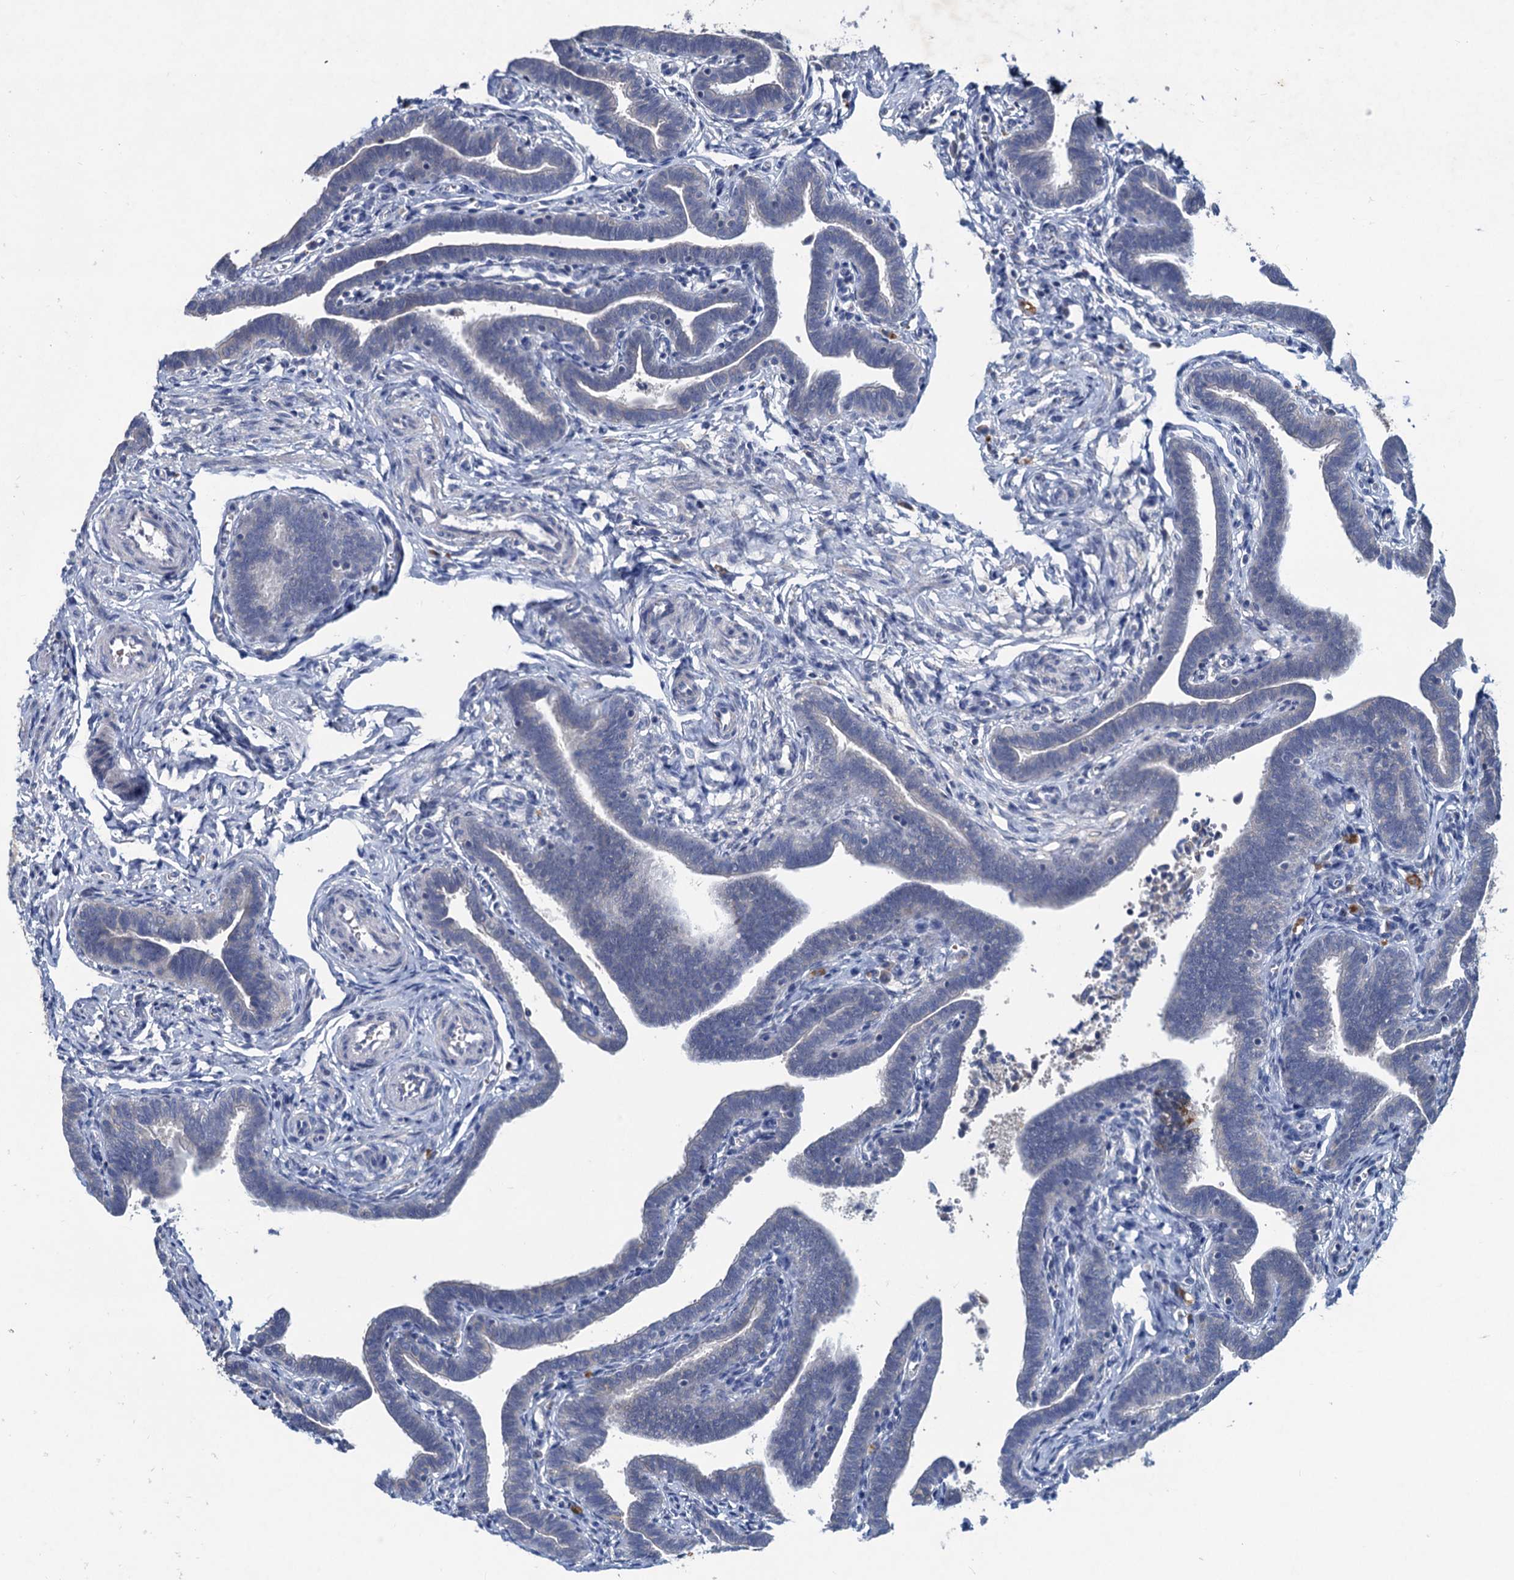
{"staining": {"intensity": "weak", "quantity": "<25%", "location": "cytoplasmic/membranous"}, "tissue": "fallopian tube", "cell_type": "Glandular cells", "image_type": "normal", "snomed": [{"axis": "morphology", "description": "Normal tissue, NOS"}, {"axis": "topography", "description": "Fallopian tube"}], "caption": "A high-resolution histopathology image shows IHC staining of unremarkable fallopian tube, which demonstrates no significant positivity in glandular cells.", "gene": "RTKN2", "patient": {"sex": "female", "age": 36}}